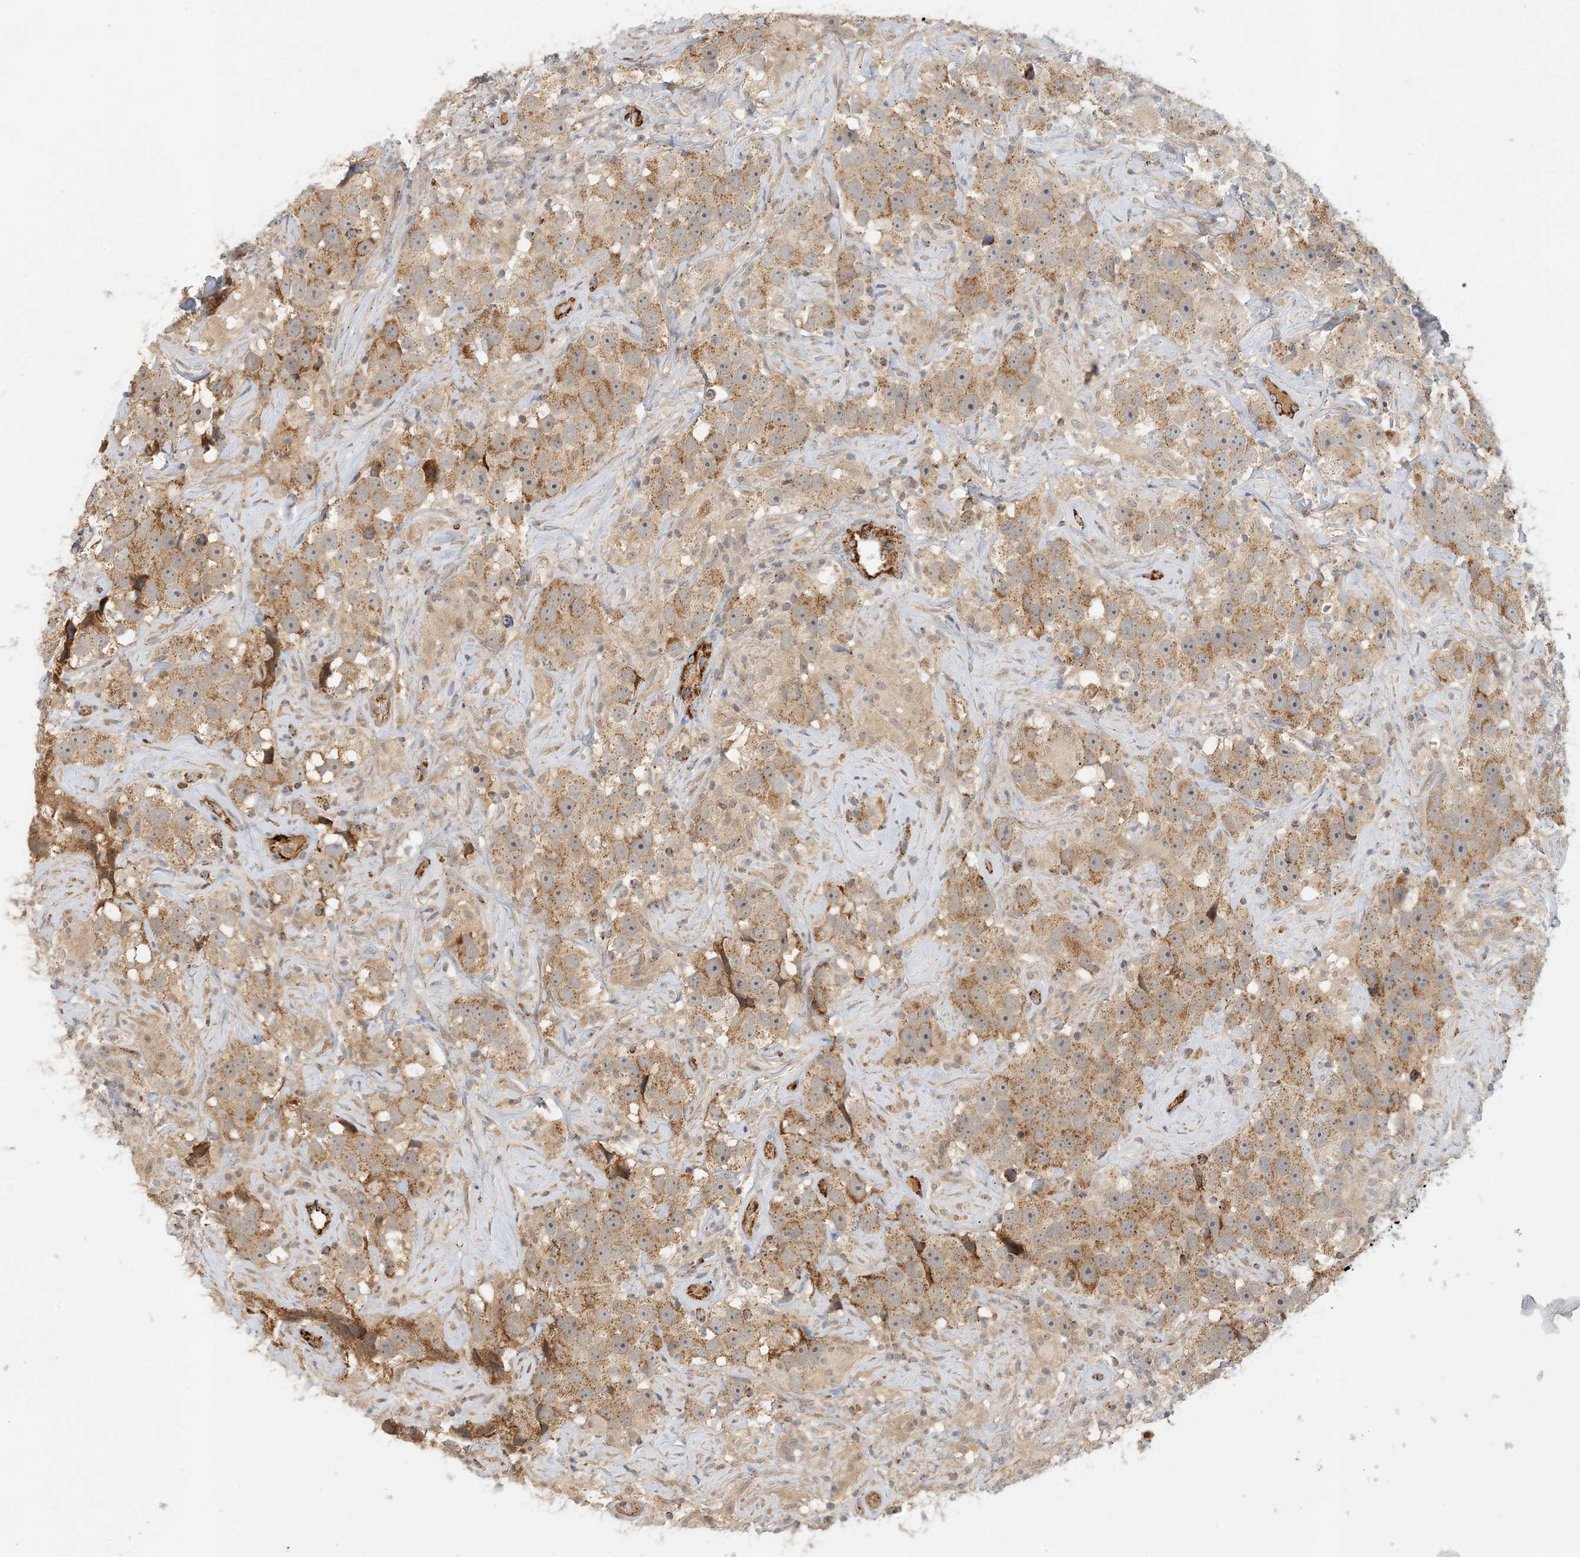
{"staining": {"intensity": "moderate", "quantity": ">75%", "location": "cytoplasmic/membranous"}, "tissue": "testis cancer", "cell_type": "Tumor cells", "image_type": "cancer", "snomed": [{"axis": "morphology", "description": "Seminoma, NOS"}, {"axis": "topography", "description": "Testis"}], "caption": "This micrograph reveals testis seminoma stained with immunohistochemistry to label a protein in brown. The cytoplasmic/membranous of tumor cells show moderate positivity for the protein. Nuclei are counter-stained blue.", "gene": "ZBTB3", "patient": {"sex": "male", "age": 49}}